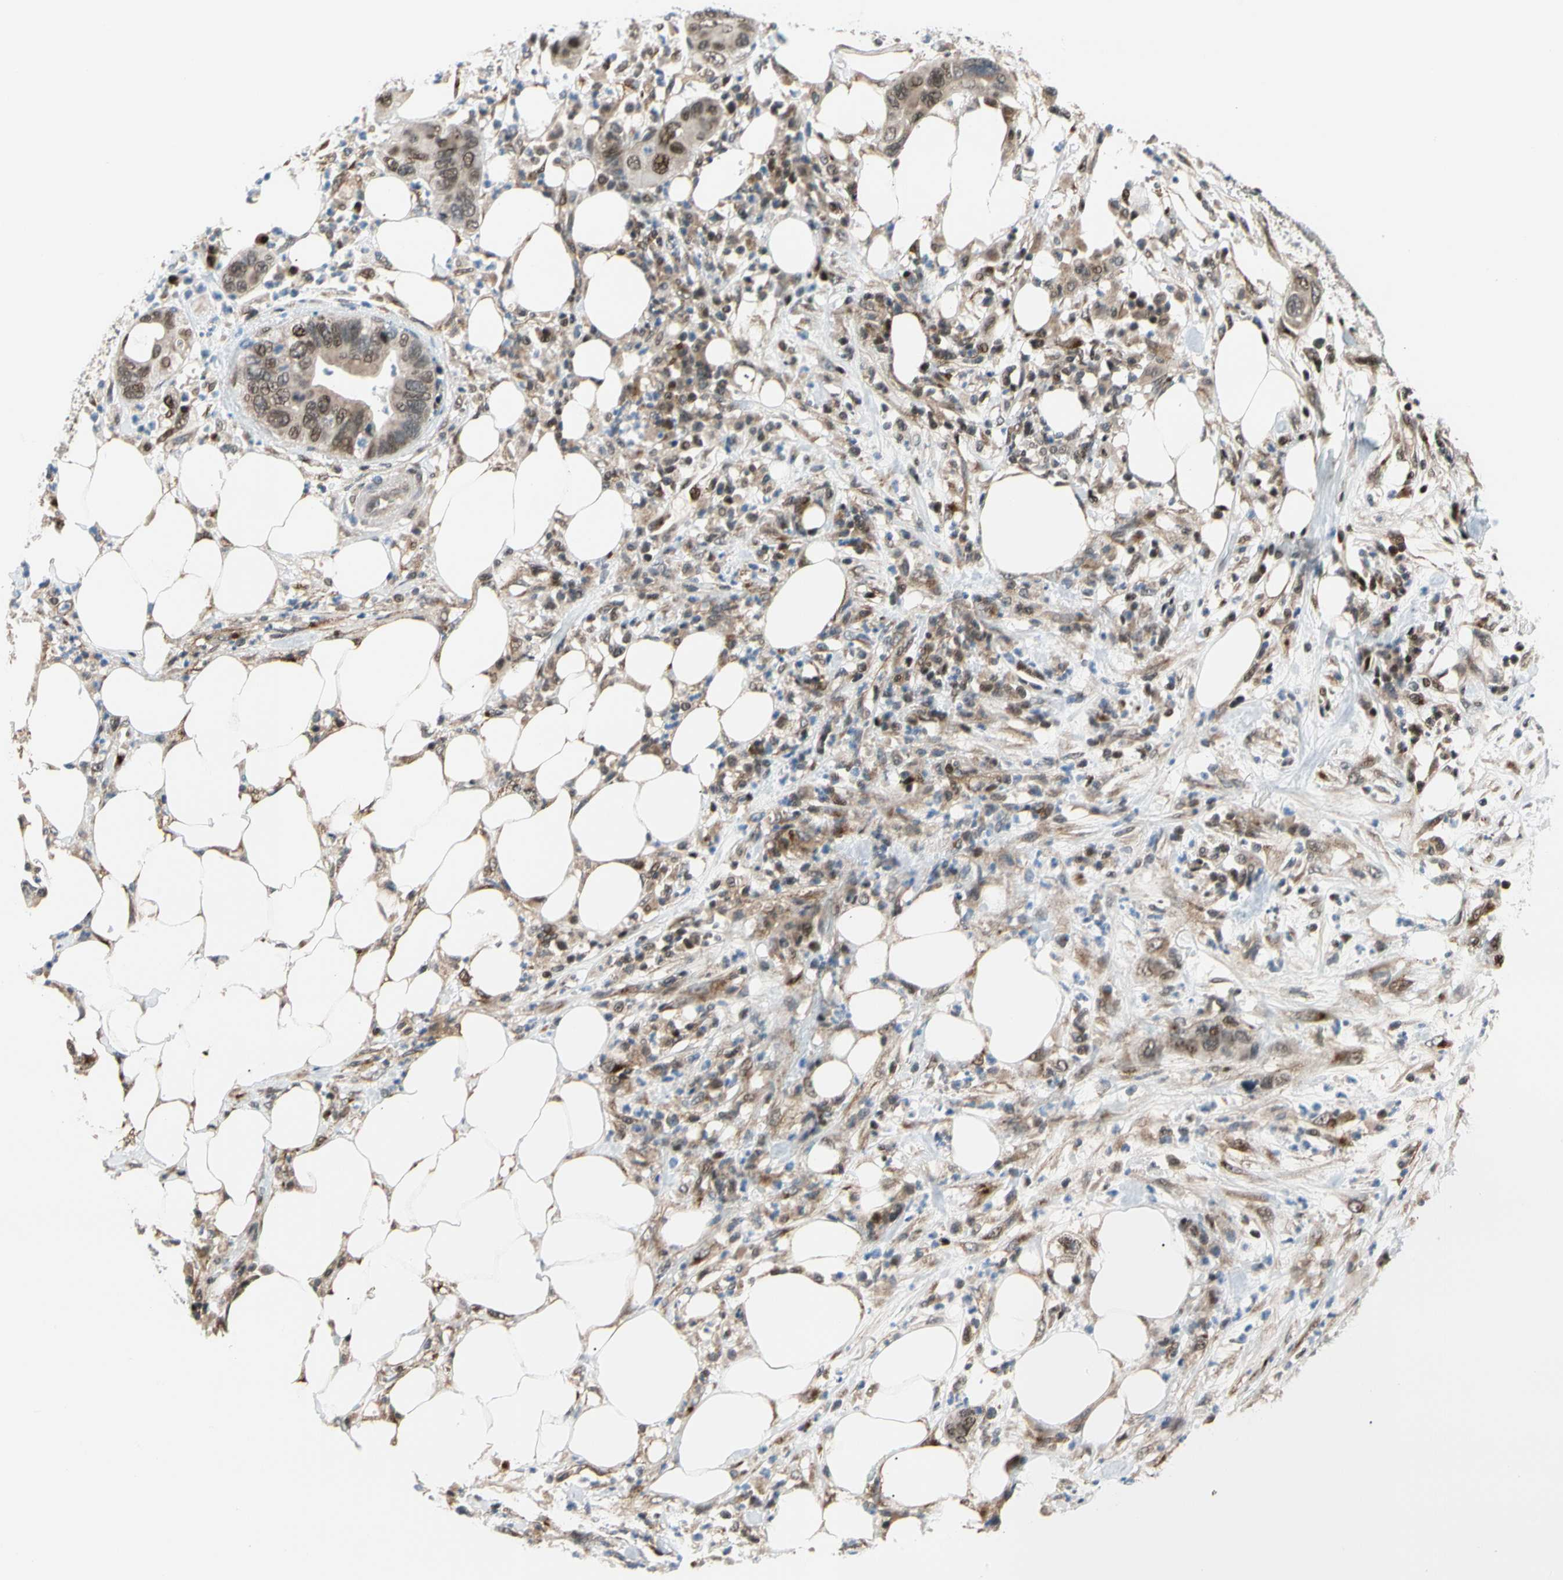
{"staining": {"intensity": "moderate", "quantity": "25%-75%", "location": "nuclear"}, "tissue": "pancreatic cancer", "cell_type": "Tumor cells", "image_type": "cancer", "snomed": [{"axis": "morphology", "description": "Adenocarcinoma, NOS"}, {"axis": "topography", "description": "Pancreas"}], "caption": "A brown stain labels moderate nuclear staining of a protein in human pancreatic cancer tumor cells. The staining was performed using DAB, with brown indicating positive protein expression. Nuclei are stained blue with hematoxylin.", "gene": "E2F1", "patient": {"sex": "female", "age": 71}}